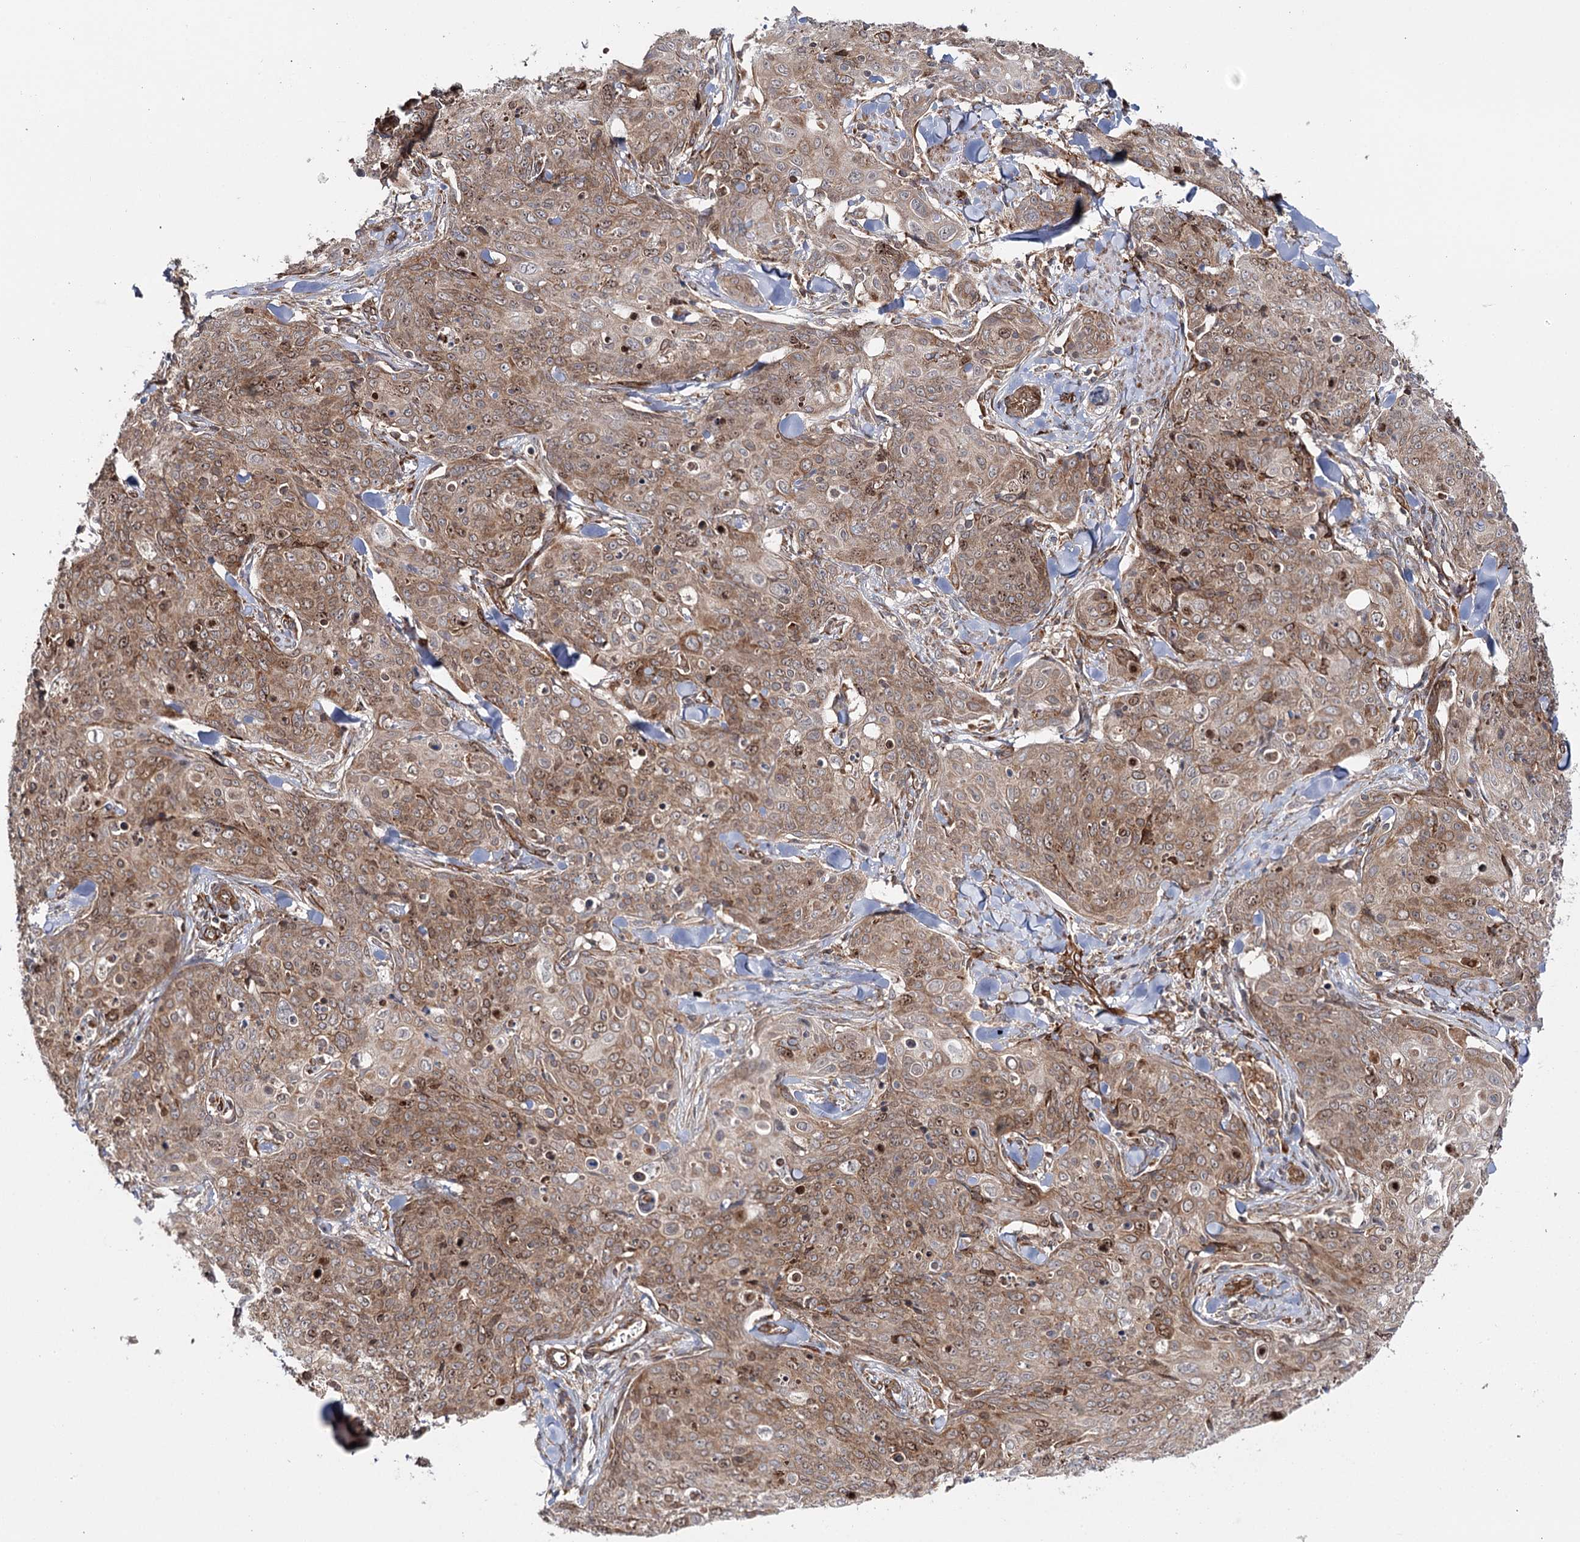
{"staining": {"intensity": "moderate", "quantity": ">75%", "location": "cytoplasmic/membranous,nuclear"}, "tissue": "skin cancer", "cell_type": "Tumor cells", "image_type": "cancer", "snomed": [{"axis": "morphology", "description": "Squamous cell carcinoma, NOS"}, {"axis": "topography", "description": "Skin"}, {"axis": "topography", "description": "Vulva"}], "caption": "DAB (3,3'-diaminobenzidine) immunohistochemical staining of skin cancer (squamous cell carcinoma) displays moderate cytoplasmic/membranous and nuclear protein staining in approximately >75% of tumor cells.", "gene": "MKNK1", "patient": {"sex": "female", "age": 85}}